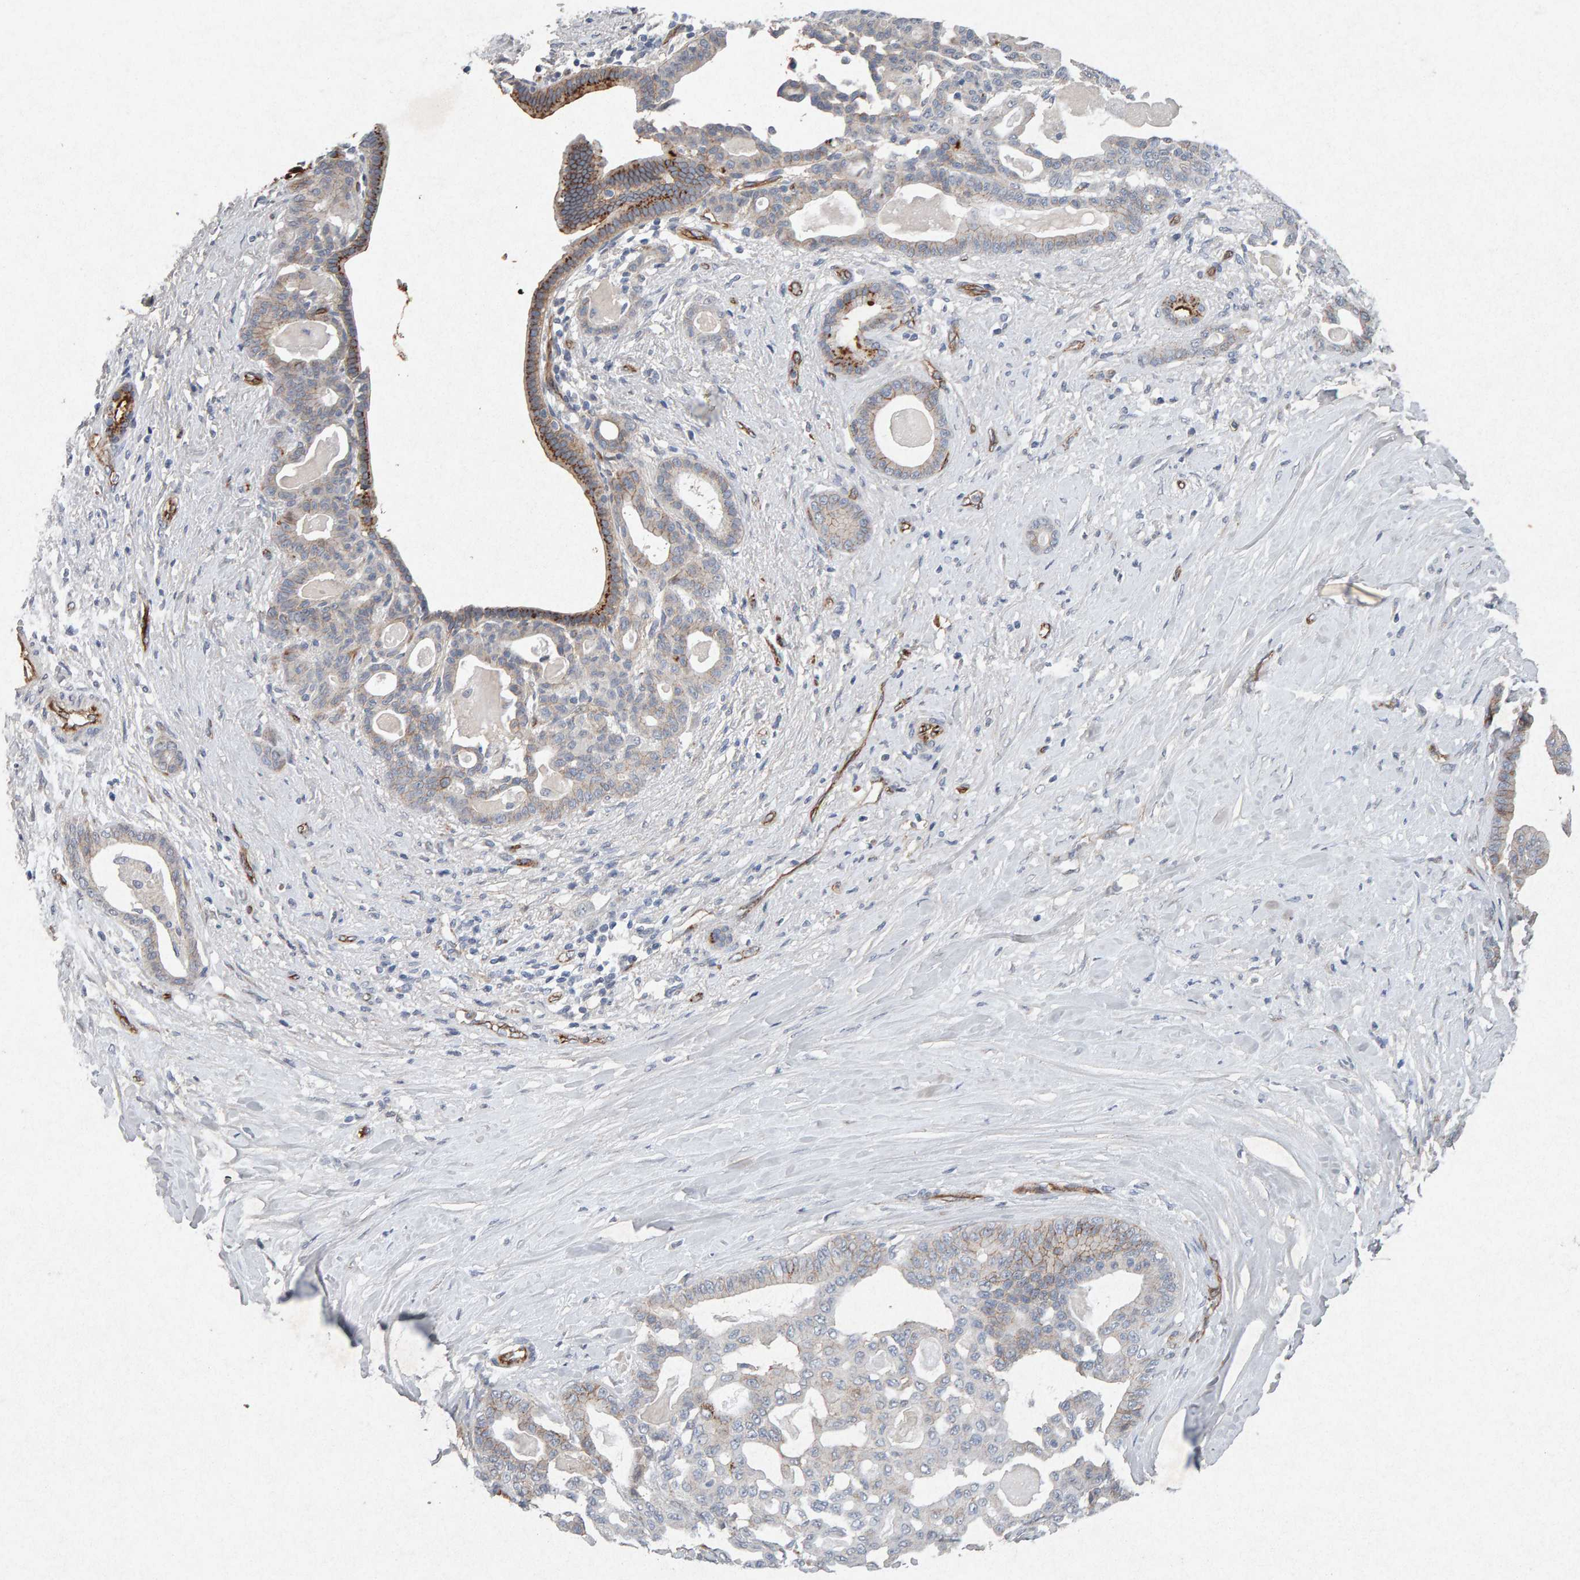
{"staining": {"intensity": "moderate", "quantity": "<25%", "location": "cytoplasmic/membranous"}, "tissue": "pancreatic cancer", "cell_type": "Tumor cells", "image_type": "cancer", "snomed": [{"axis": "morphology", "description": "Adenocarcinoma, NOS"}, {"axis": "topography", "description": "Pancreas"}], "caption": "Protein analysis of pancreatic adenocarcinoma tissue demonstrates moderate cytoplasmic/membranous expression in approximately <25% of tumor cells. The staining was performed using DAB, with brown indicating positive protein expression. Nuclei are stained blue with hematoxylin.", "gene": "PTPRM", "patient": {"sex": "male", "age": 63}}